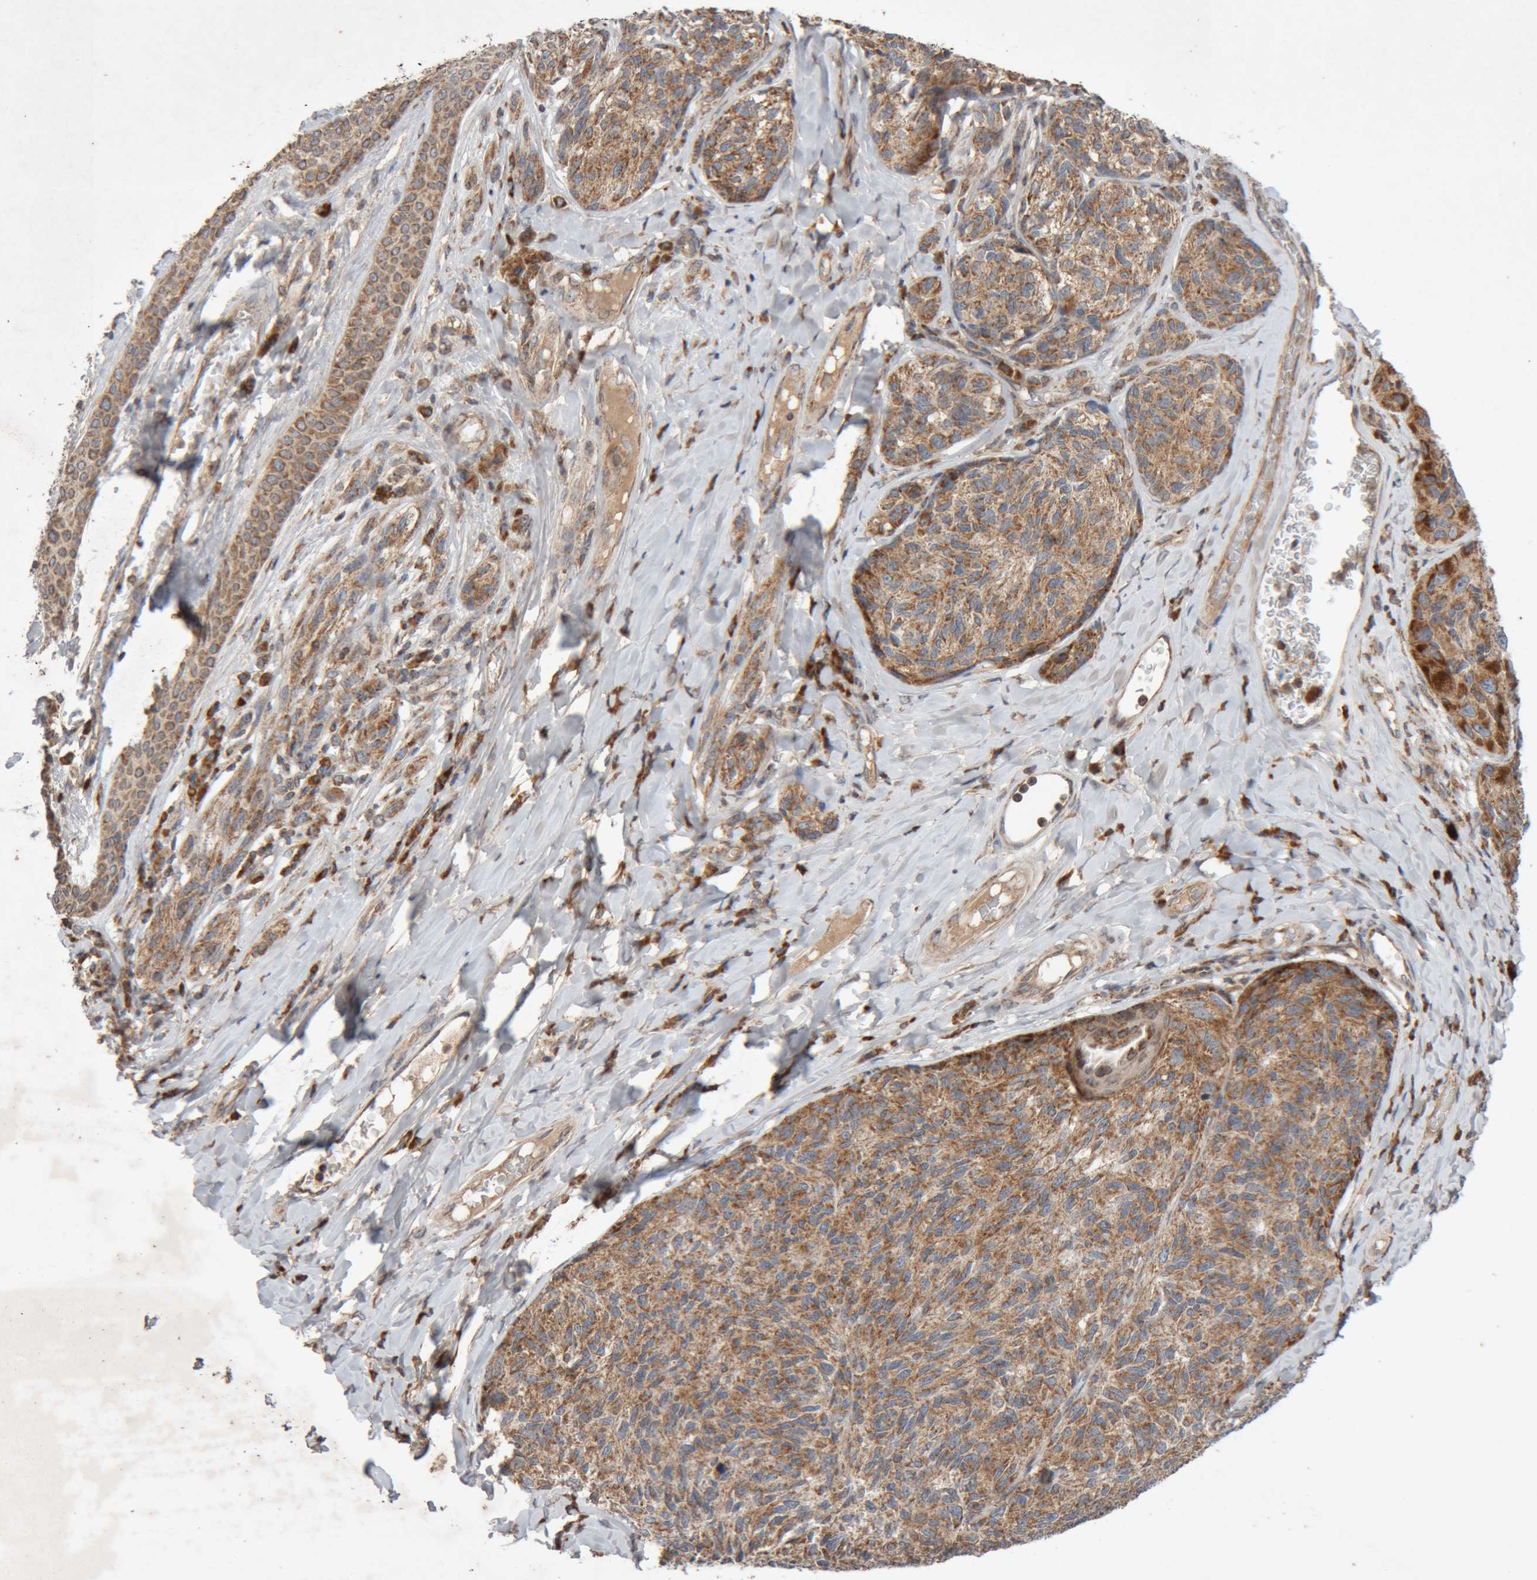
{"staining": {"intensity": "moderate", "quantity": ">75%", "location": "cytoplasmic/membranous"}, "tissue": "melanoma", "cell_type": "Tumor cells", "image_type": "cancer", "snomed": [{"axis": "morphology", "description": "Malignant melanoma, NOS"}, {"axis": "topography", "description": "Skin"}], "caption": "This histopathology image displays immunohistochemistry staining of human malignant melanoma, with medium moderate cytoplasmic/membranous staining in about >75% of tumor cells.", "gene": "KIF21B", "patient": {"sex": "female", "age": 73}}